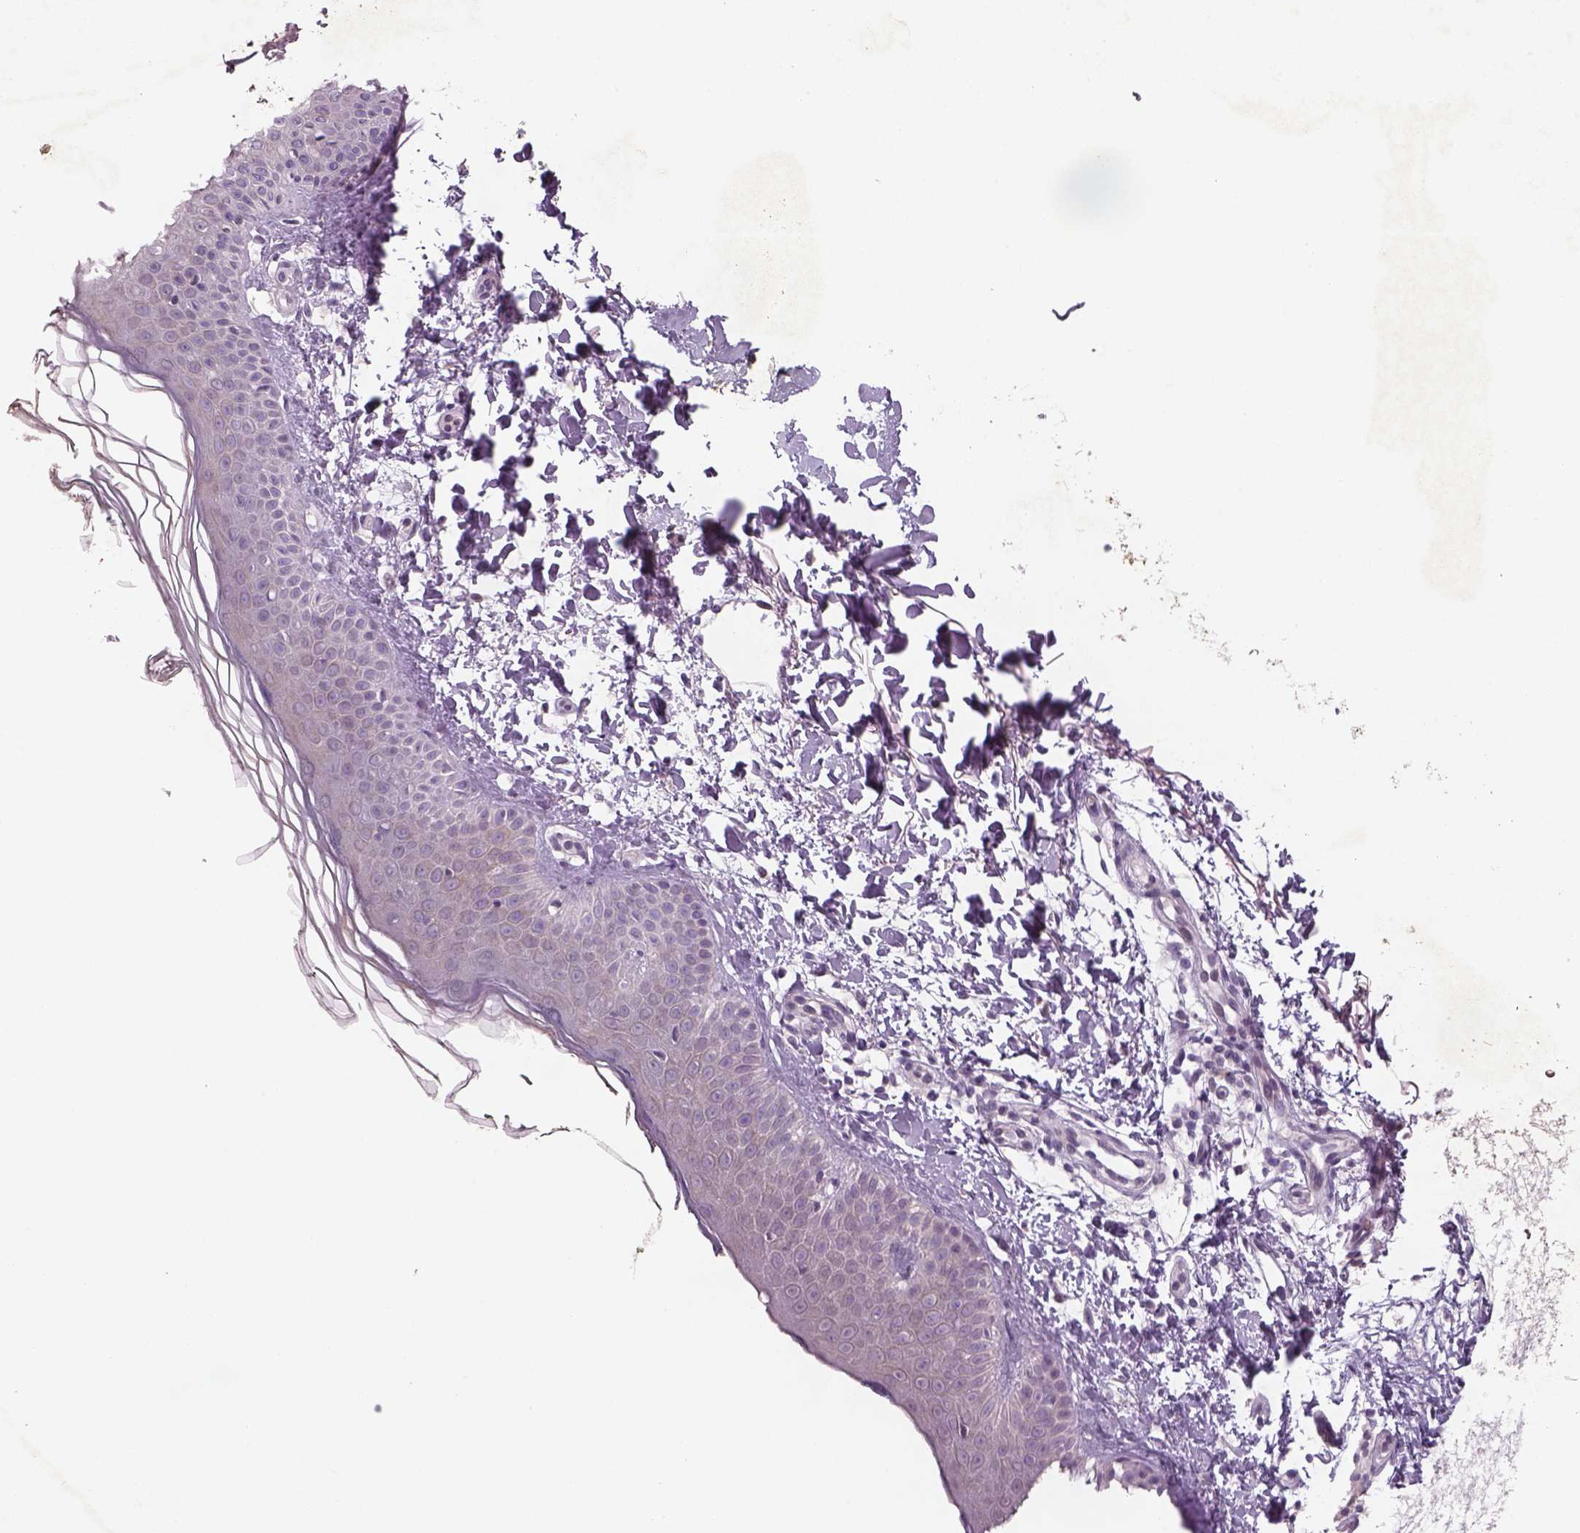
{"staining": {"intensity": "negative", "quantity": "none", "location": "none"}, "tissue": "skin", "cell_type": "Fibroblasts", "image_type": "normal", "snomed": [{"axis": "morphology", "description": "Normal tissue, NOS"}, {"axis": "topography", "description": "Skin"}], "caption": "This is an immunohistochemistry (IHC) histopathology image of normal human skin. There is no positivity in fibroblasts.", "gene": "PENK", "patient": {"sex": "female", "age": 62}}